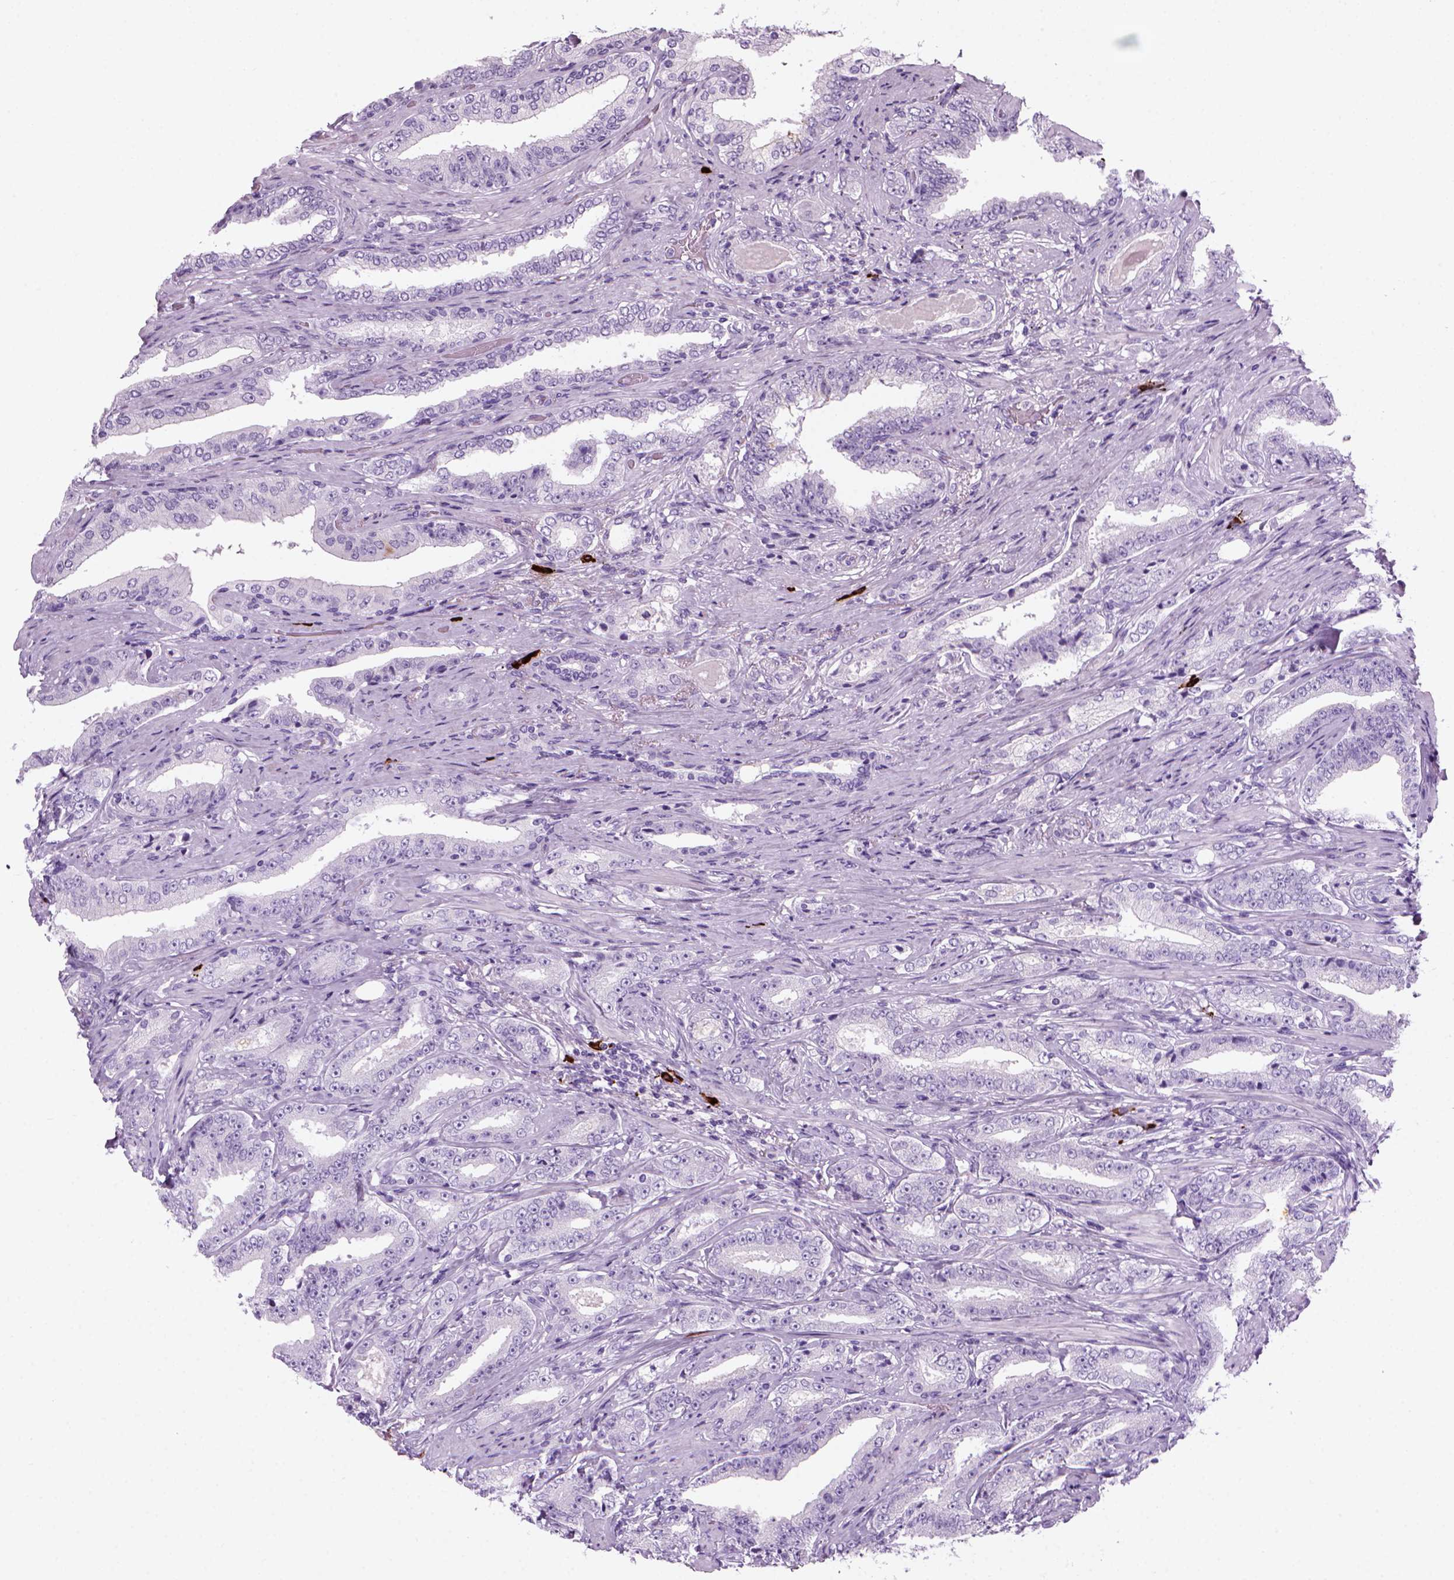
{"staining": {"intensity": "negative", "quantity": "none", "location": "none"}, "tissue": "prostate cancer", "cell_type": "Tumor cells", "image_type": "cancer", "snomed": [{"axis": "morphology", "description": "Adenocarcinoma, Low grade"}, {"axis": "topography", "description": "Prostate and seminal vesicle, NOS"}], "caption": "This is an immunohistochemistry image of prostate adenocarcinoma (low-grade). There is no positivity in tumor cells.", "gene": "MZB1", "patient": {"sex": "male", "age": 61}}